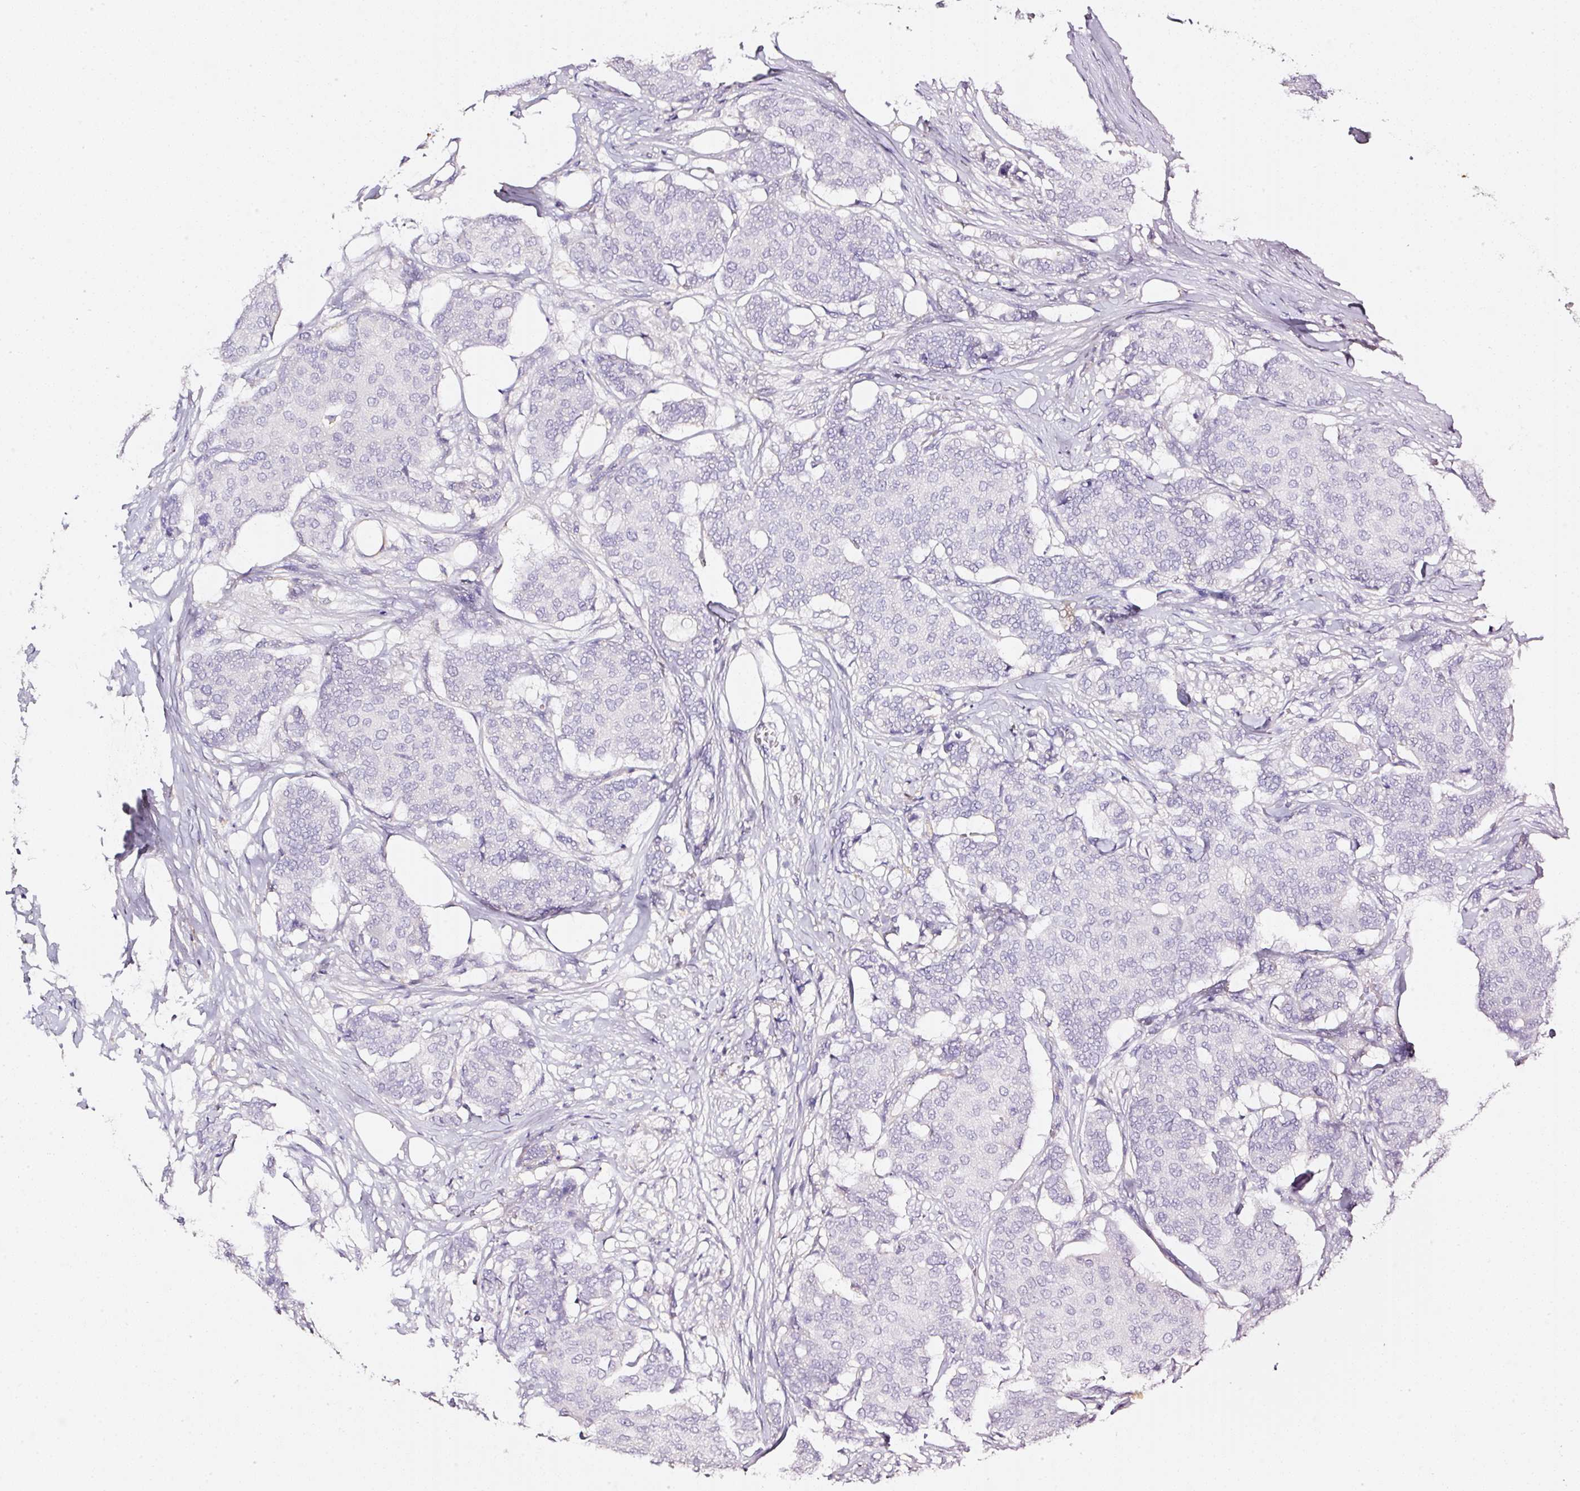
{"staining": {"intensity": "negative", "quantity": "none", "location": "none"}, "tissue": "breast cancer", "cell_type": "Tumor cells", "image_type": "cancer", "snomed": [{"axis": "morphology", "description": "Duct carcinoma"}, {"axis": "topography", "description": "Breast"}], "caption": "DAB (3,3'-diaminobenzidine) immunohistochemical staining of breast cancer shows no significant positivity in tumor cells. The staining is performed using DAB (3,3'-diaminobenzidine) brown chromogen with nuclei counter-stained in using hematoxylin.", "gene": "CYB561A3", "patient": {"sex": "female", "age": 75}}